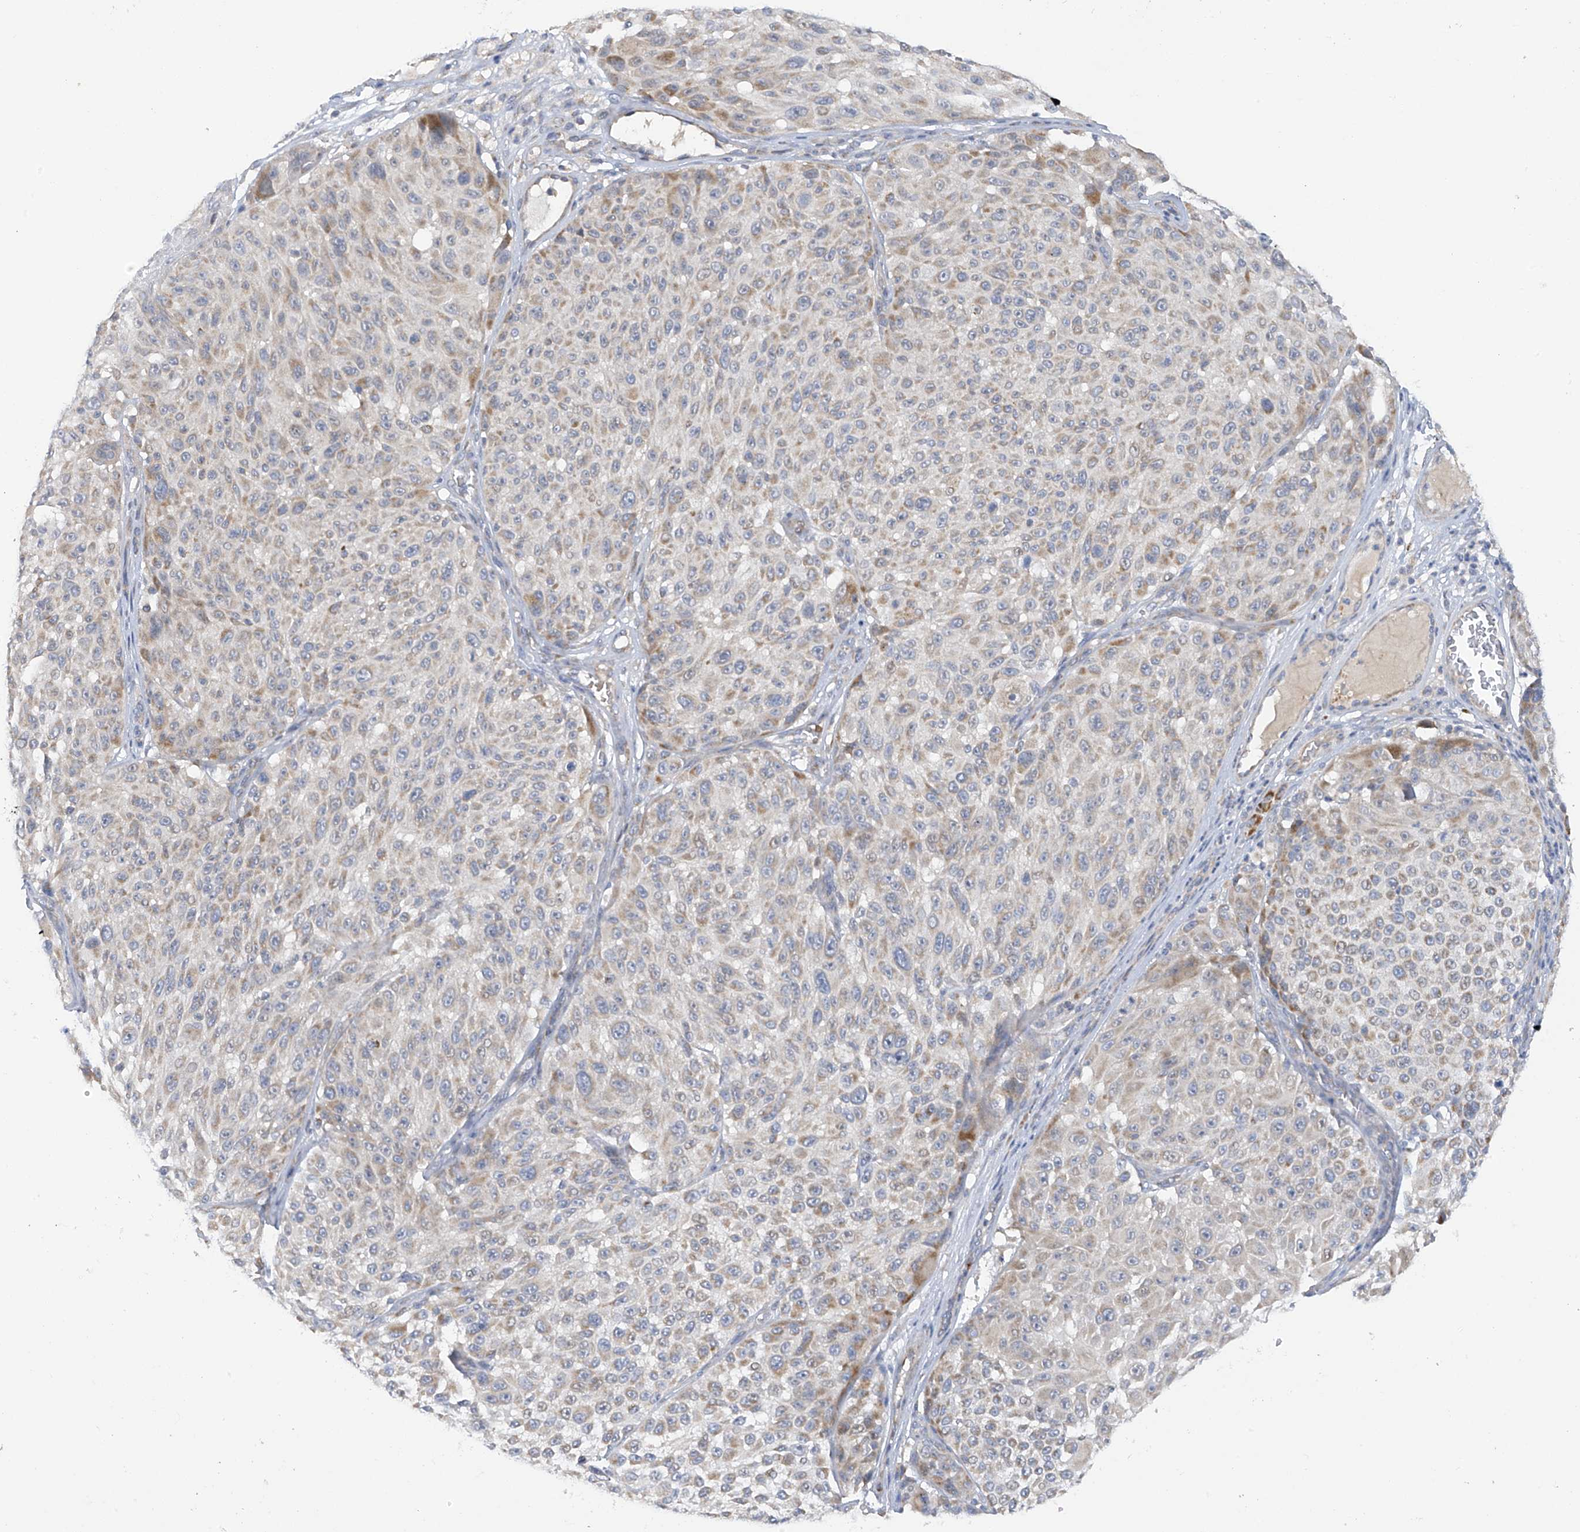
{"staining": {"intensity": "weak", "quantity": "25%-75%", "location": "cytoplasmic/membranous"}, "tissue": "melanoma", "cell_type": "Tumor cells", "image_type": "cancer", "snomed": [{"axis": "morphology", "description": "Malignant melanoma, NOS"}, {"axis": "topography", "description": "Skin"}], "caption": "Approximately 25%-75% of tumor cells in human melanoma reveal weak cytoplasmic/membranous protein staining as visualized by brown immunohistochemical staining.", "gene": "METTL18", "patient": {"sex": "male", "age": 83}}